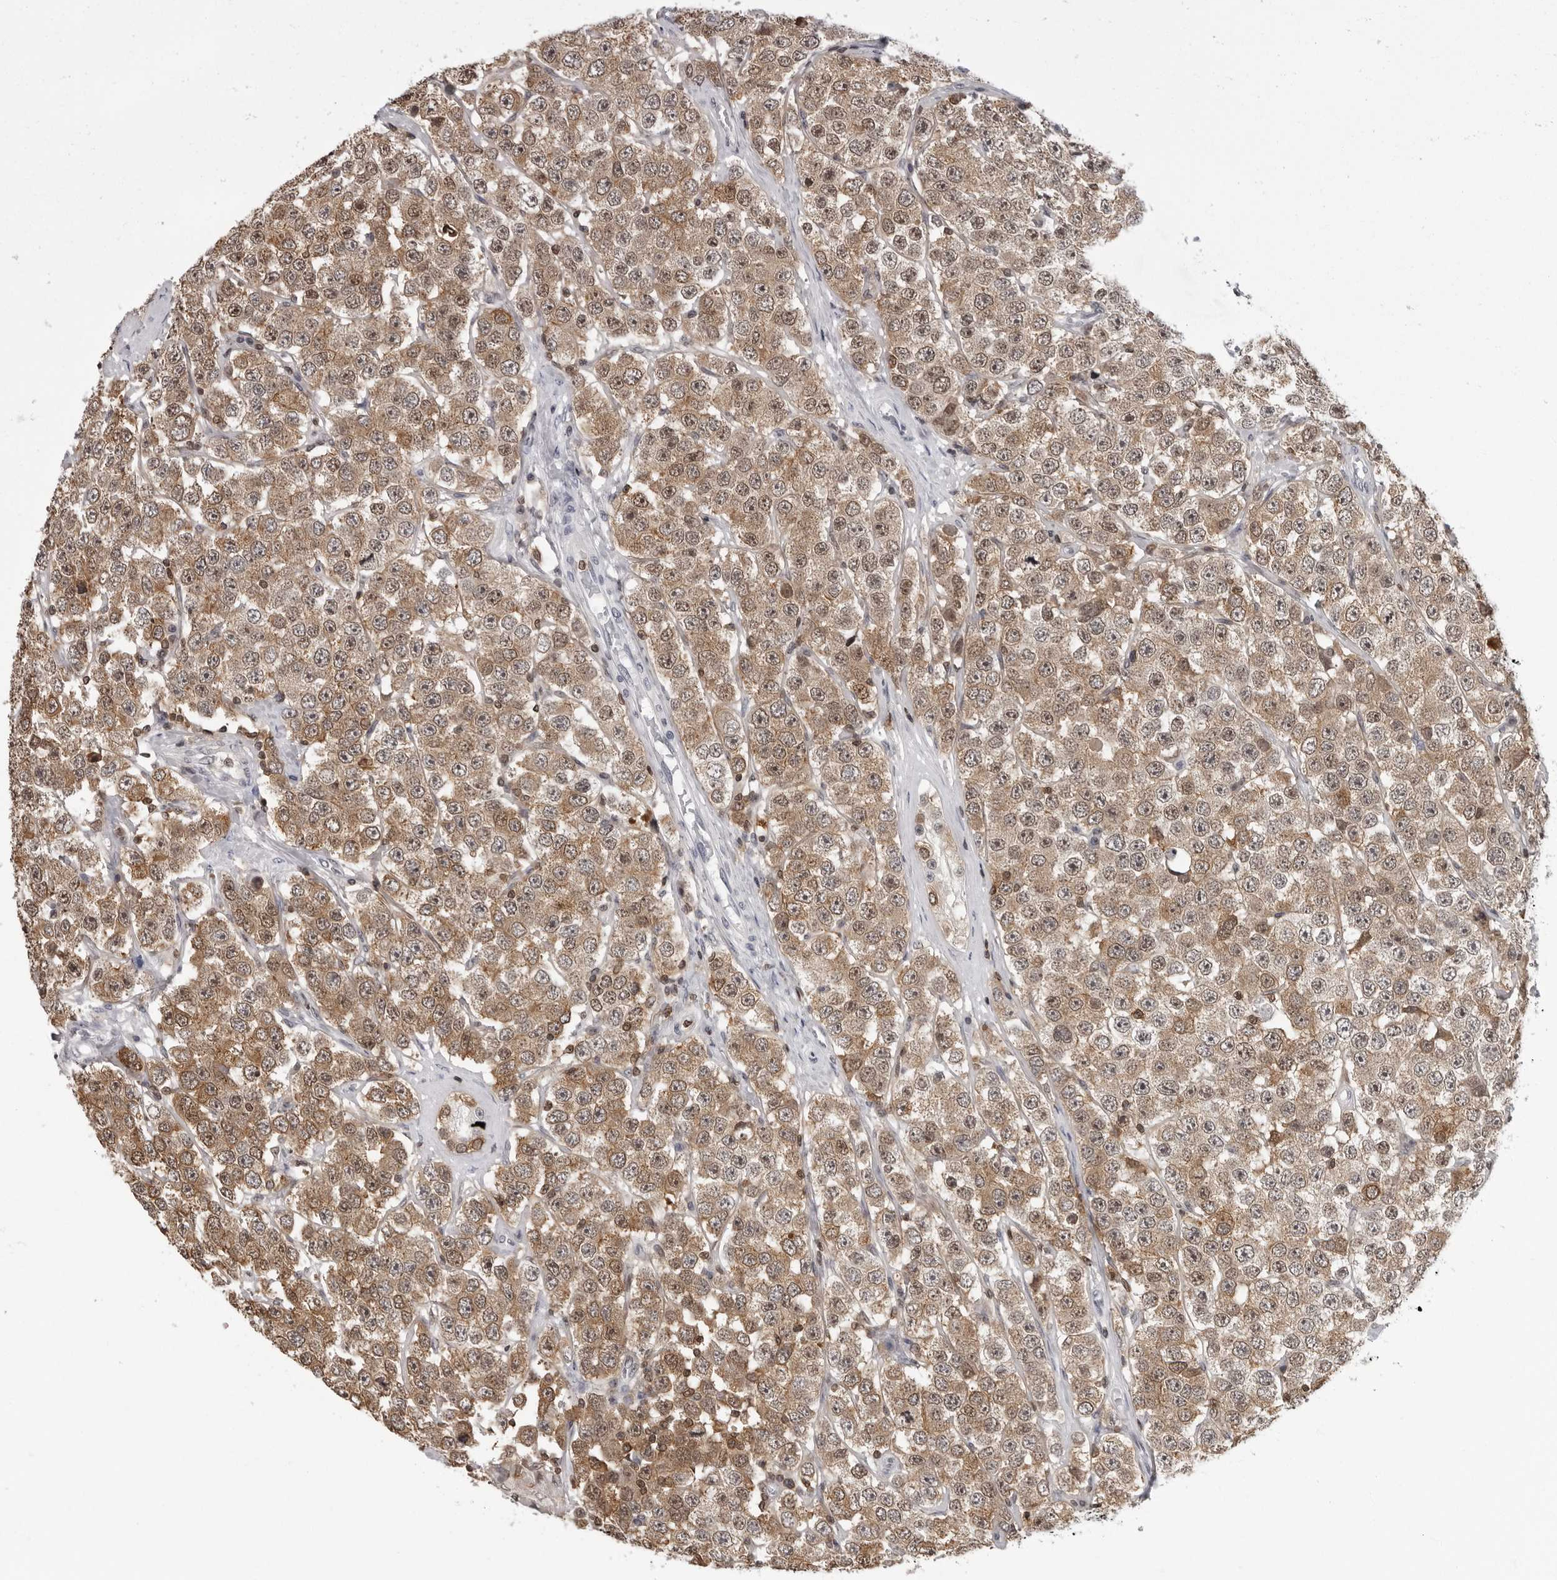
{"staining": {"intensity": "moderate", "quantity": ">75%", "location": "cytoplasmic/membranous,nuclear"}, "tissue": "testis cancer", "cell_type": "Tumor cells", "image_type": "cancer", "snomed": [{"axis": "morphology", "description": "Seminoma, NOS"}, {"axis": "topography", "description": "Testis"}], "caption": "Protein analysis of testis cancer tissue exhibits moderate cytoplasmic/membranous and nuclear positivity in about >75% of tumor cells. The protein is stained brown, and the nuclei are stained in blue (DAB IHC with brightfield microscopy, high magnification).", "gene": "HSPH1", "patient": {"sex": "male", "age": 28}}